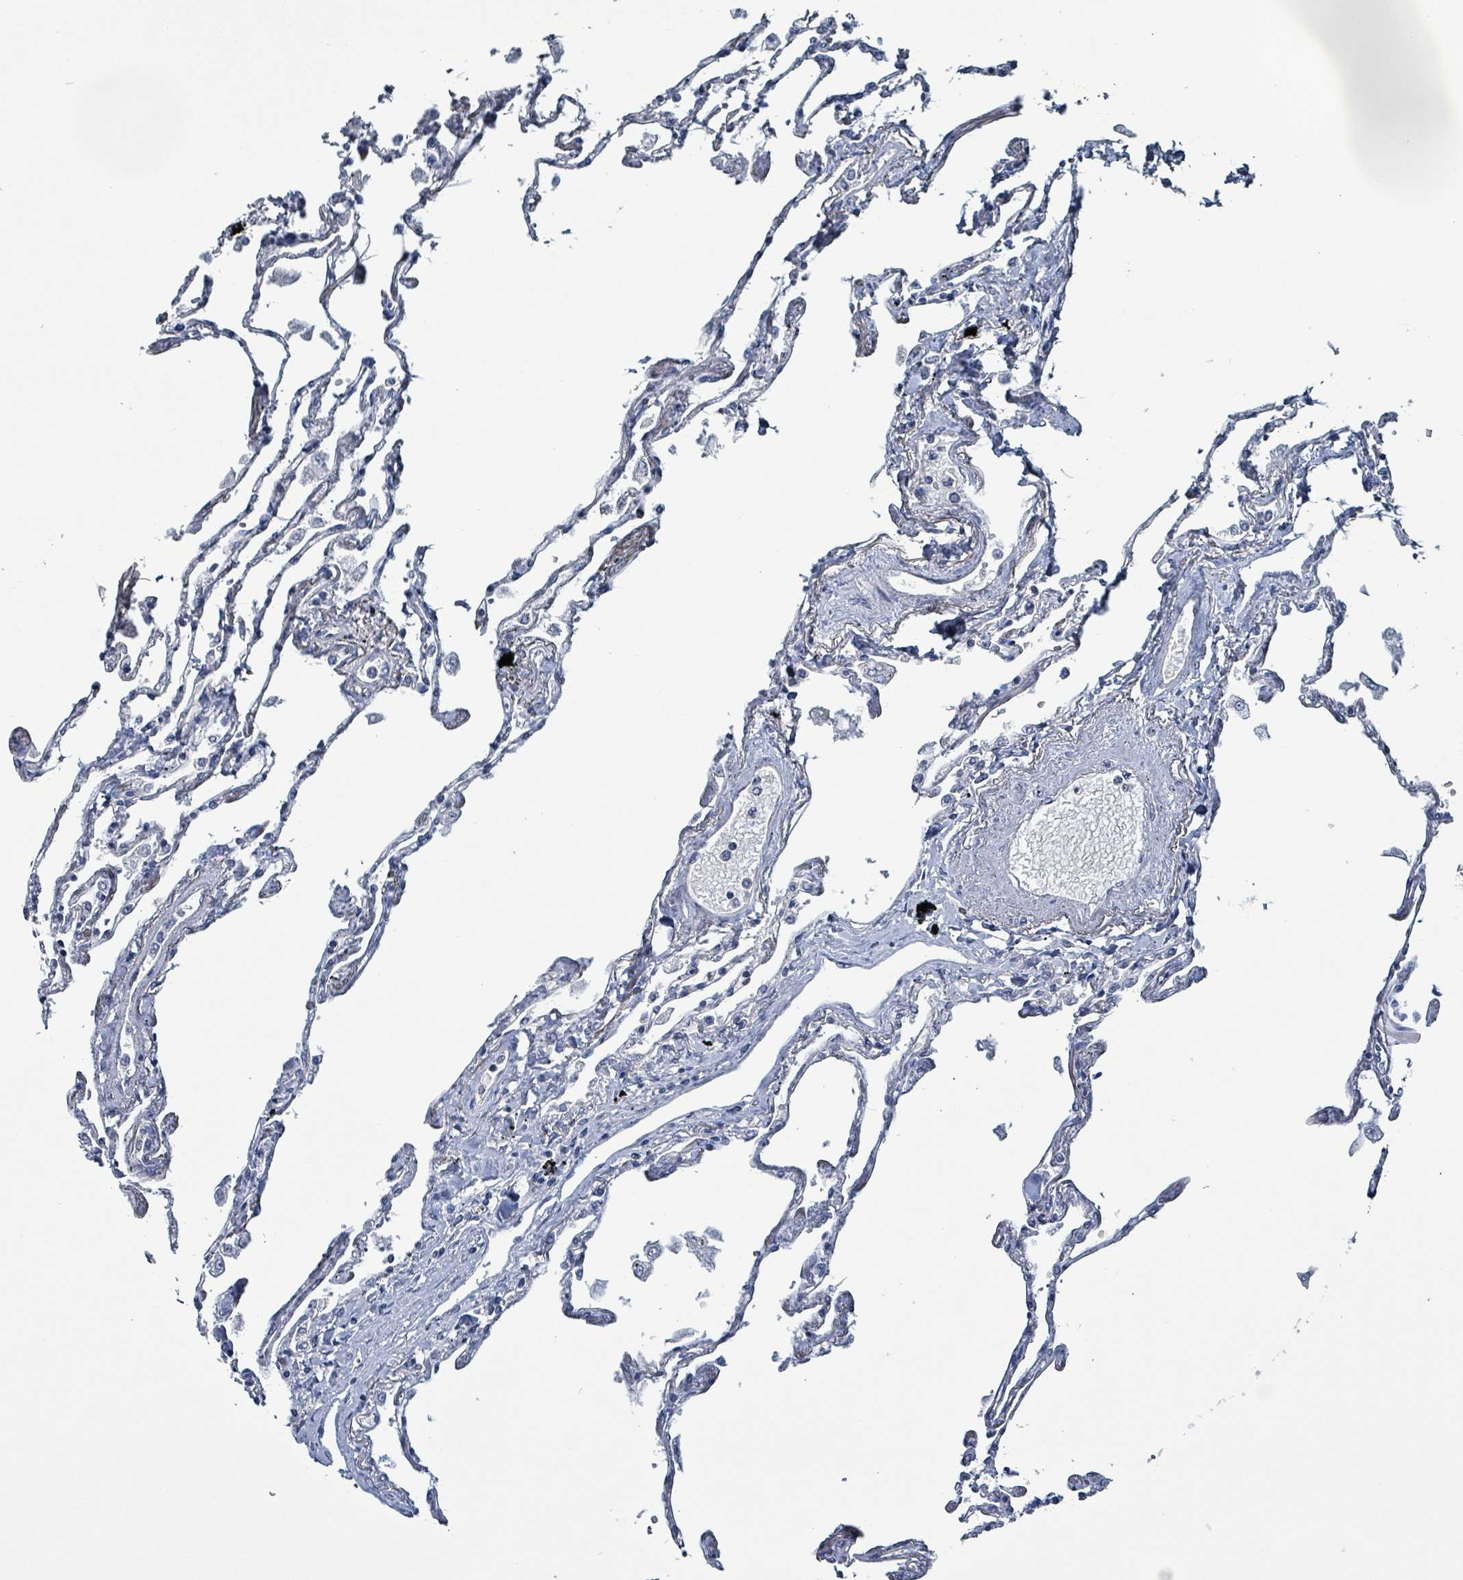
{"staining": {"intensity": "weak", "quantity": "<25%", "location": "nuclear"}, "tissue": "lung", "cell_type": "Alveolar cells", "image_type": "normal", "snomed": [{"axis": "morphology", "description": "Normal tissue, NOS"}, {"axis": "topography", "description": "Lung"}], "caption": "This micrograph is of unremarkable lung stained with immunohistochemistry to label a protein in brown with the nuclei are counter-stained blue. There is no positivity in alveolar cells. (DAB (3,3'-diaminobenzidine) immunohistochemistry (IHC) visualized using brightfield microscopy, high magnification).", "gene": "BIVM", "patient": {"sex": "female", "age": 67}}